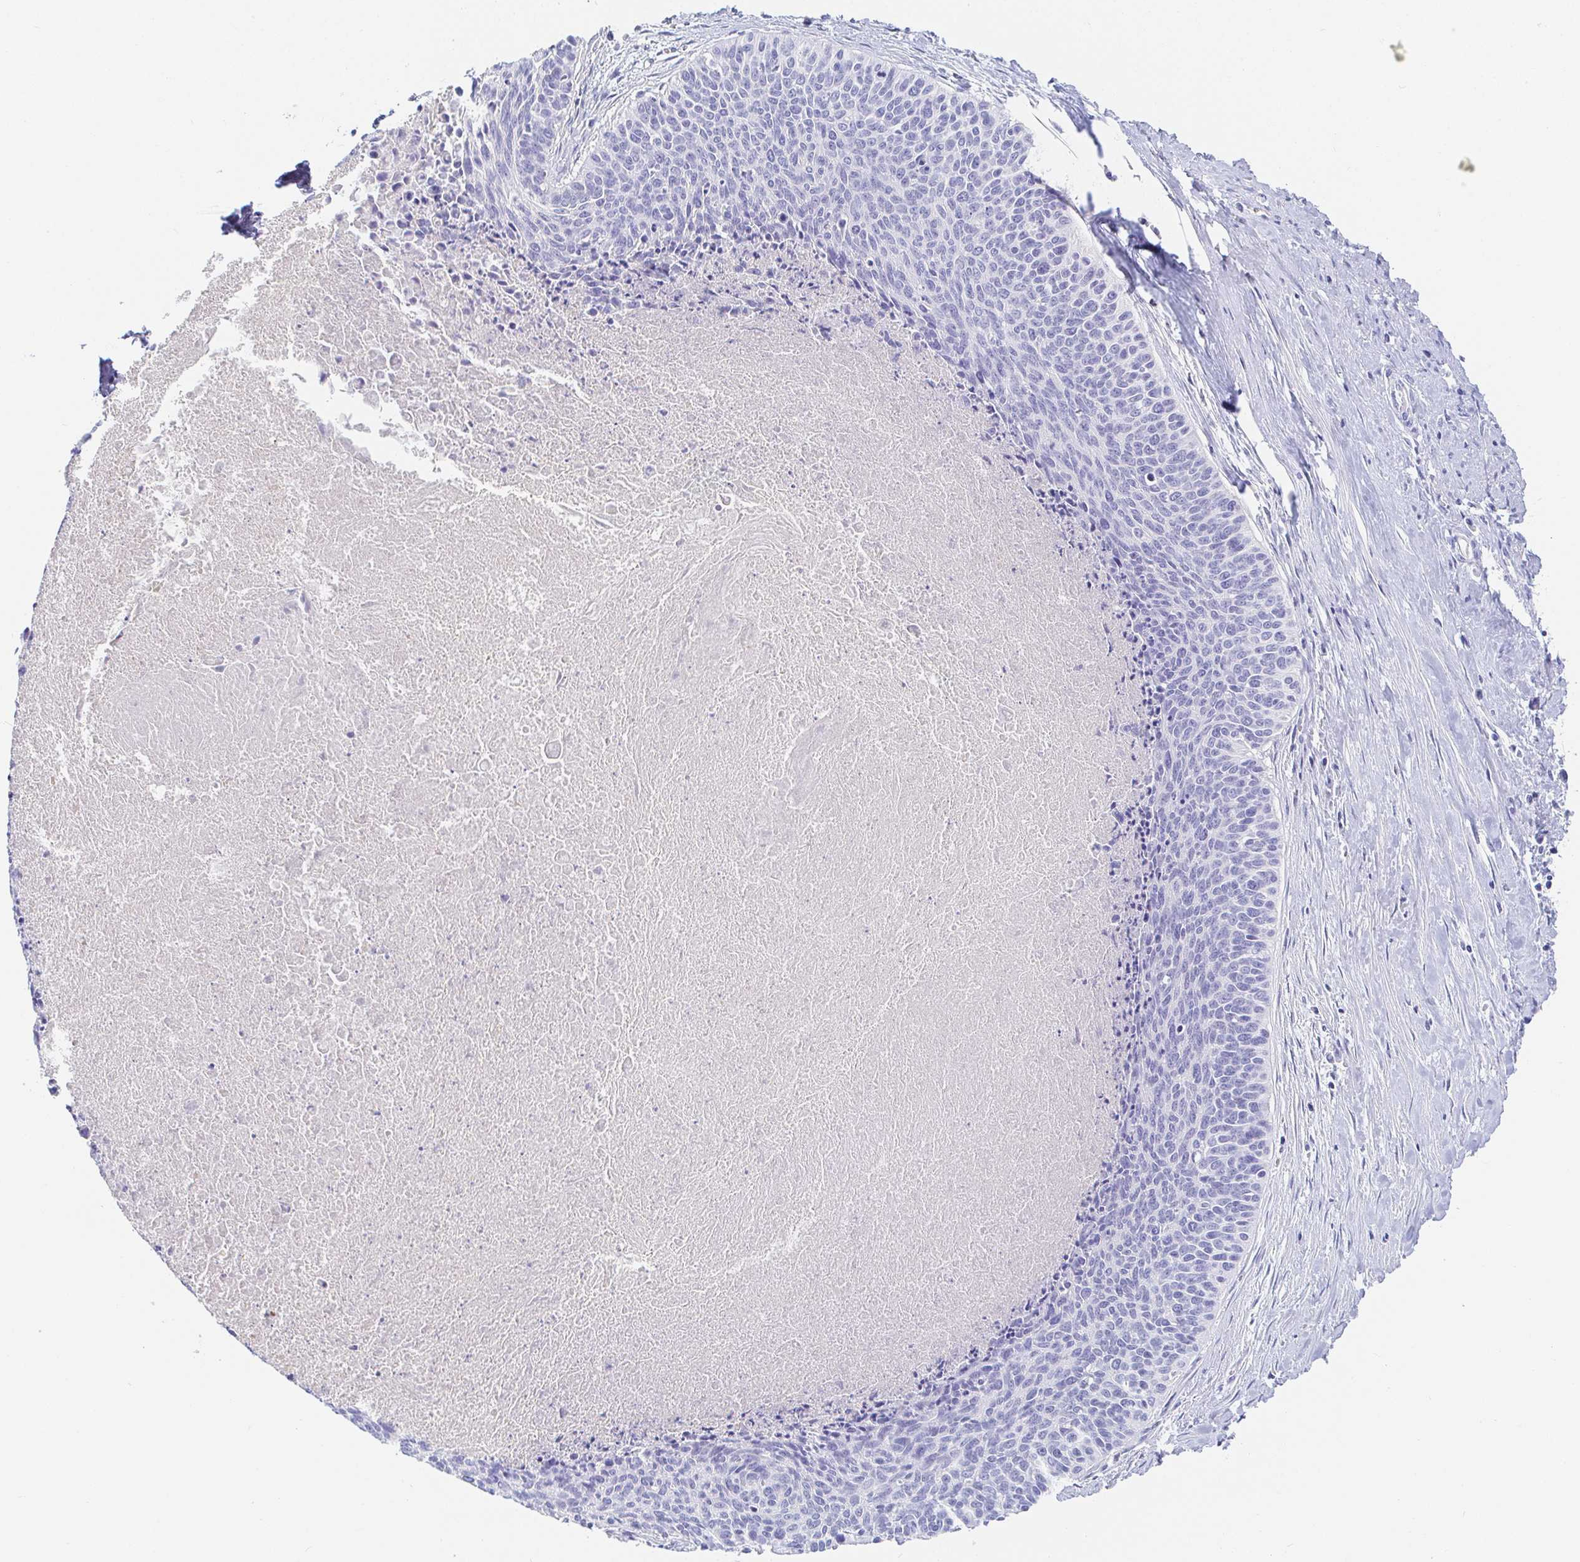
{"staining": {"intensity": "negative", "quantity": "none", "location": "none"}, "tissue": "cervical cancer", "cell_type": "Tumor cells", "image_type": "cancer", "snomed": [{"axis": "morphology", "description": "Squamous cell carcinoma, NOS"}, {"axis": "topography", "description": "Cervix"}], "caption": "Immunohistochemical staining of human cervical cancer shows no significant positivity in tumor cells.", "gene": "PDE6B", "patient": {"sex": "female", "age": 55}}